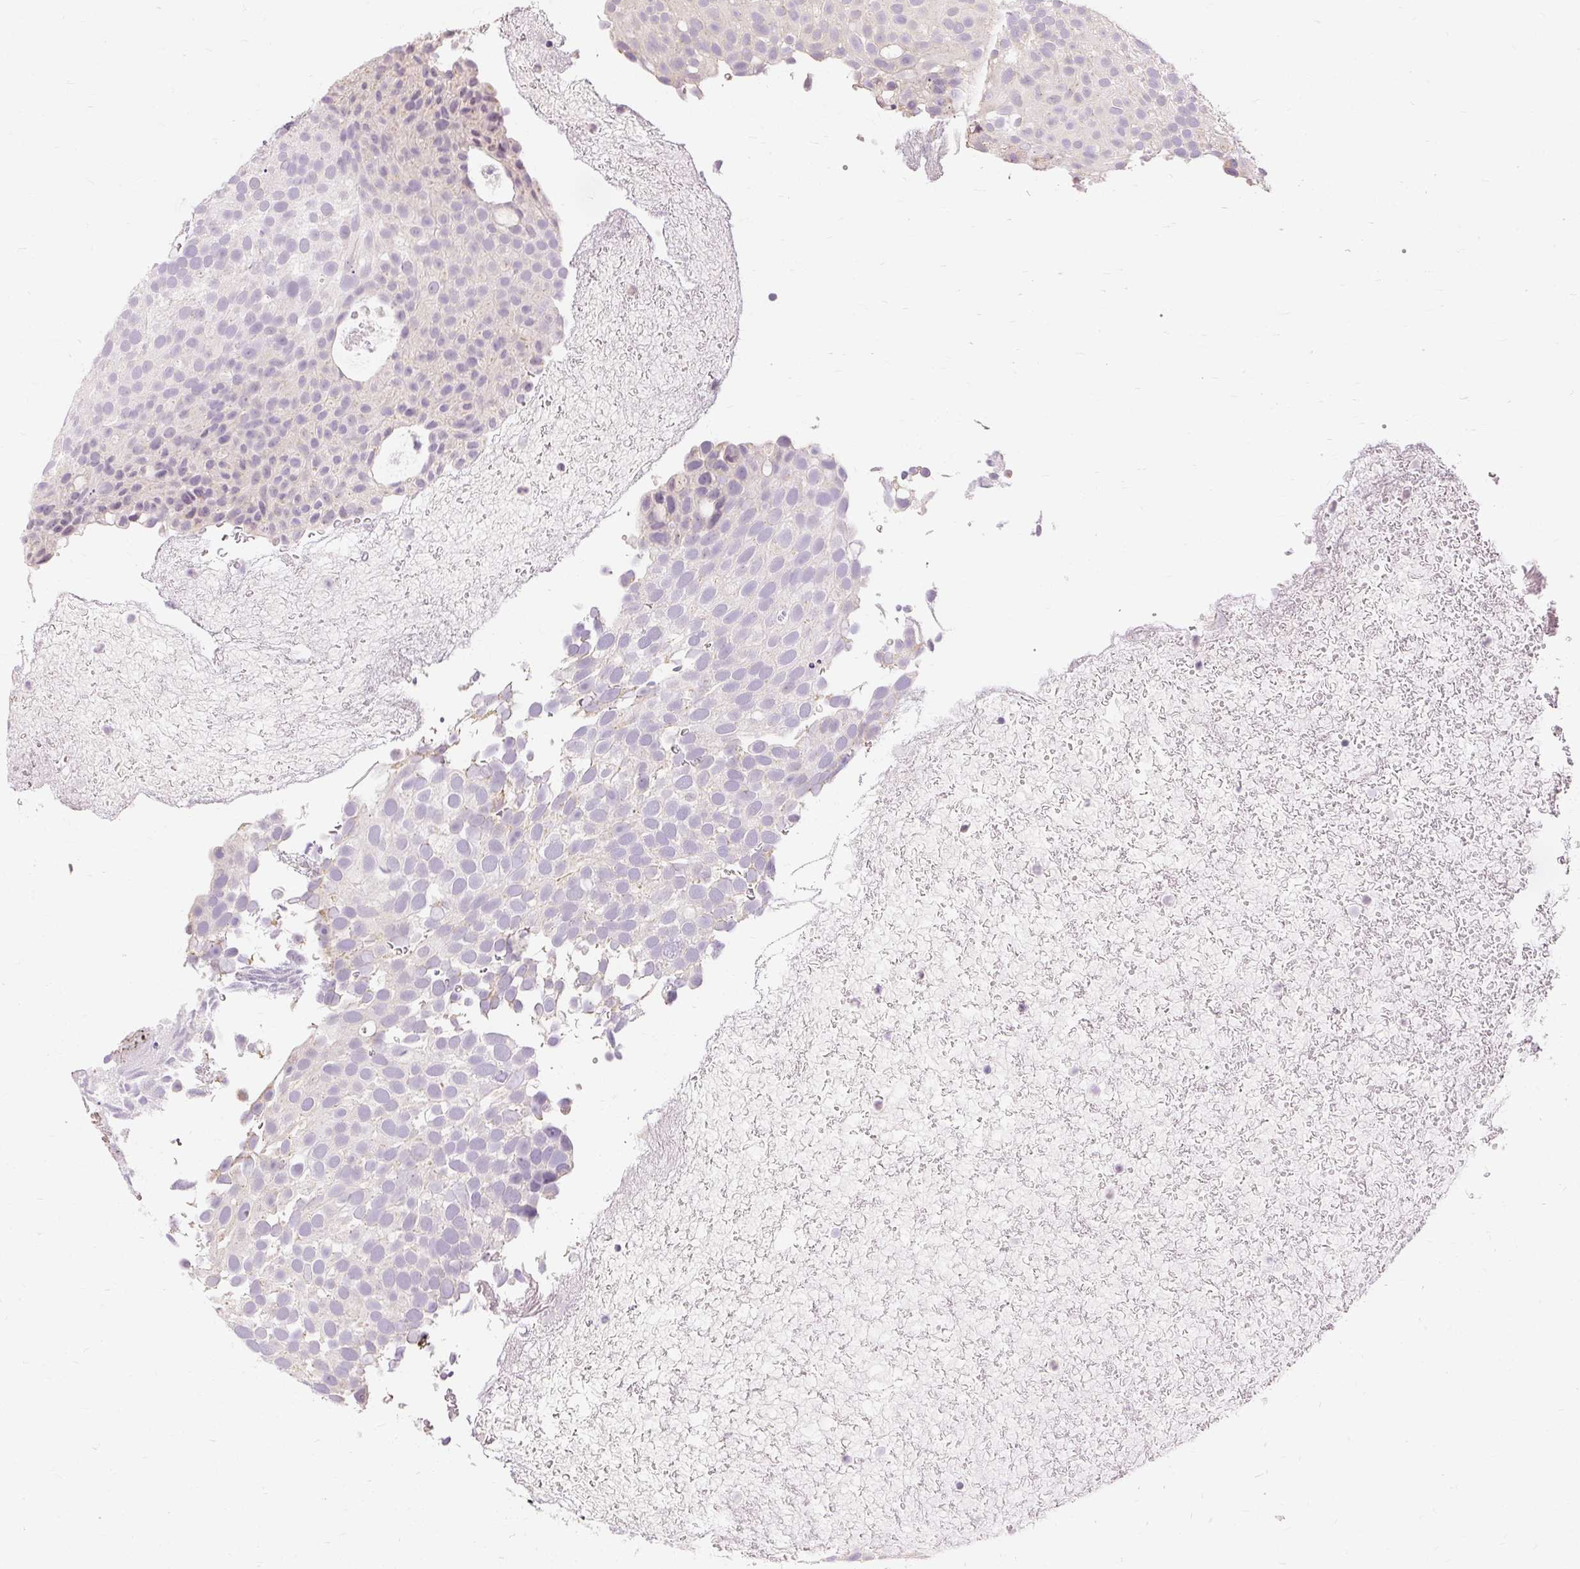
{"staining": {"intensity": "negative", "quantity": "none", "location": "none"}, "tissue": "urothelial cancer", "cell_type": "Tumor cells", "image_type": "cancer", "snomed": [{"axis": "morphology", "description": "Urothelial carcinoma, Low grade"}, {"axis": "topography", "description": "Urinary bladder"}], "caption": "Immunohistochemical staining of human urothelial cancer exhibits no significant positivity in tumor cells. The staining is performed using DAB brown chromogen with nuclei counter-stained in using hematoxylin.", "gene": "CAPN3", "patient": {"sex": "male", "age": 78}}